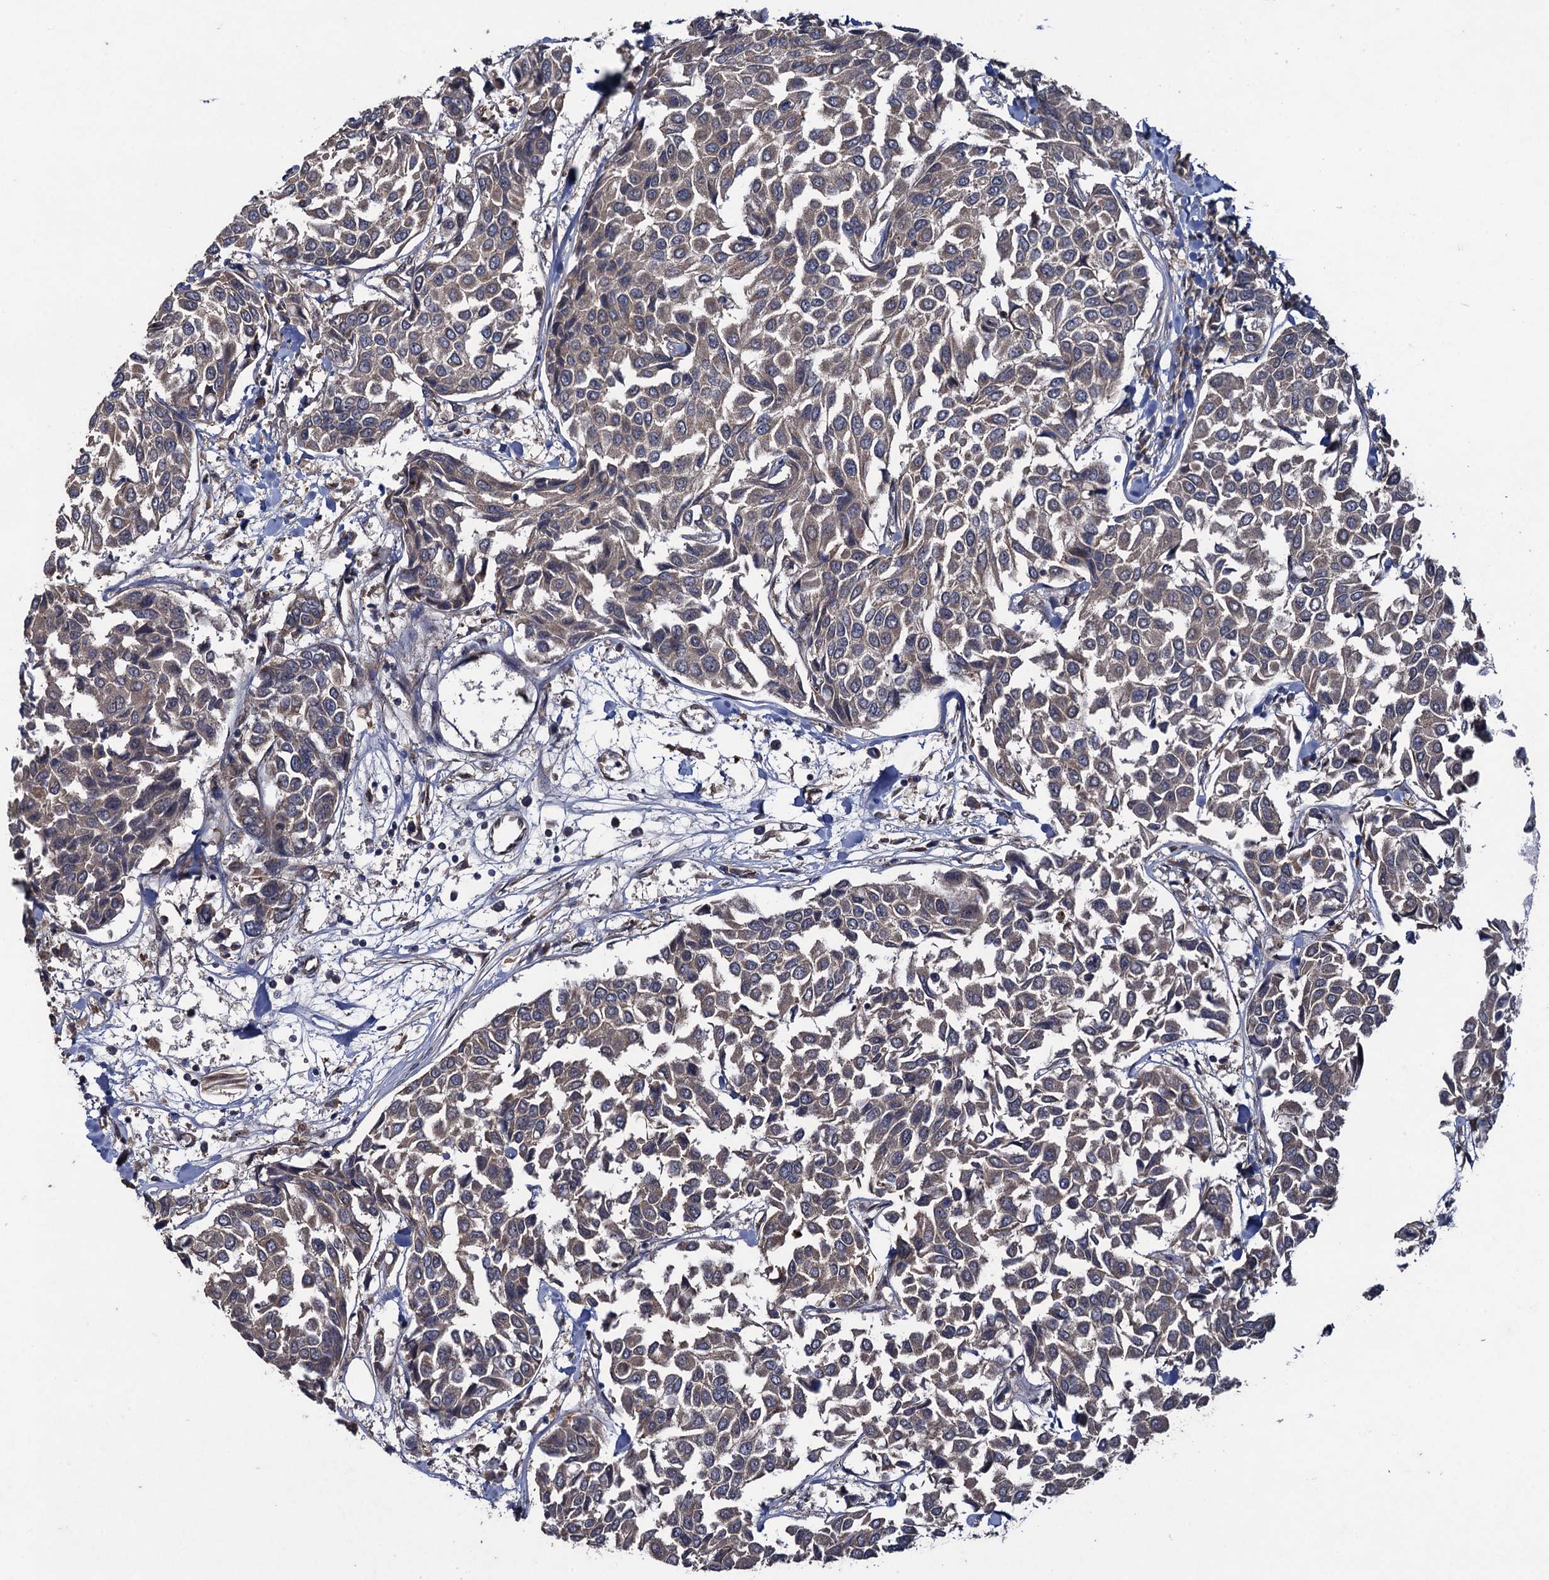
{"staining": {"intensity": "moderate", "quantity": ">75%", "location": "cytoplasmic/membranous"}, "tissue": "breast cancer", "cell_type": "Tumor cells", "image_type": "cancer", "snomed": [{"axis": "morphology", "description": "Duct carcinoma"}, {"axis": "topography", "description": "Breast"}], "caption": "DAB (3,3'-diaminobenzidine) immunohistochemical staining of intraductal carcinoma (breast) exhibits moderate cytoplasmic/membranous protein staining in about >75% of tumor cells.", "gene": "HAUS1", "patient": {"sex": "female", "age": 55}}